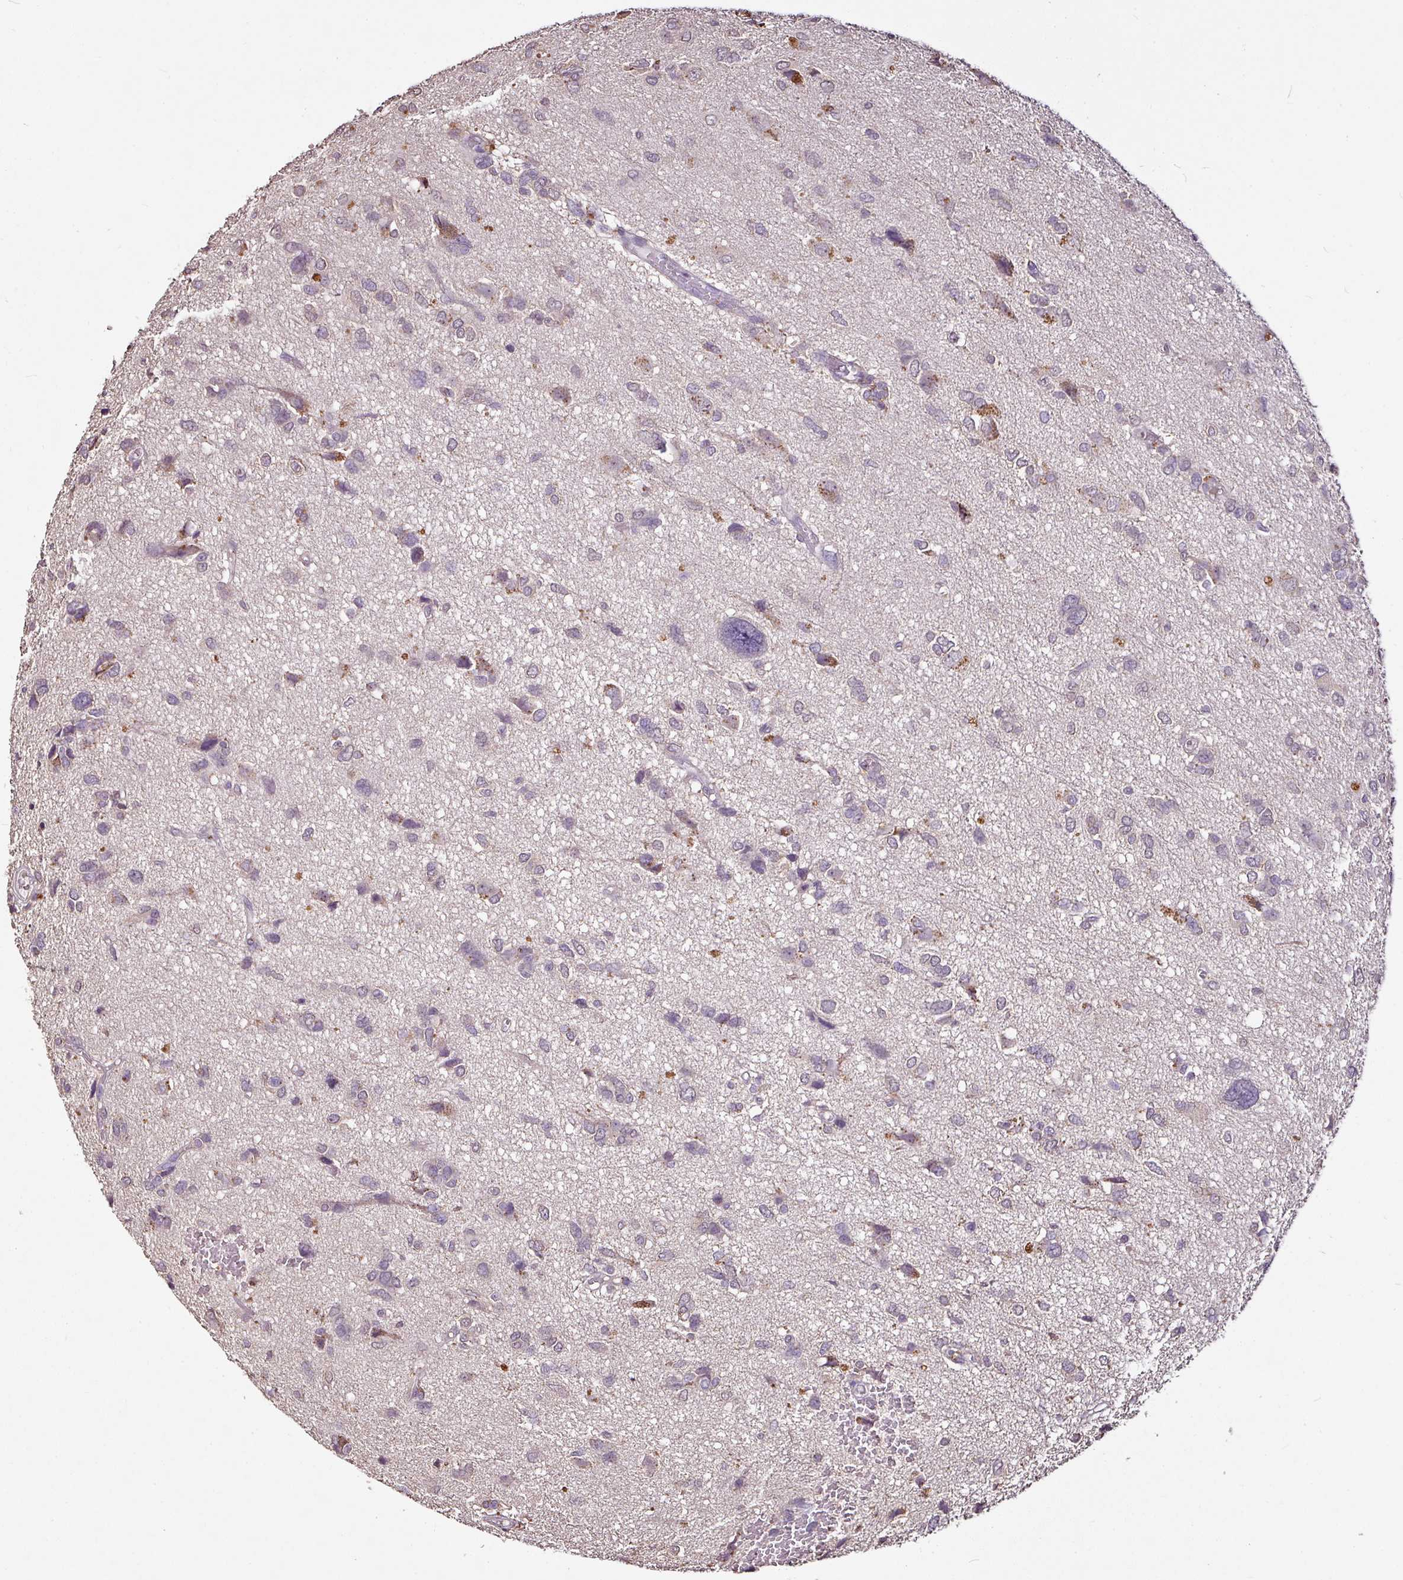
{"staining": {"intensity": "negative", "quantity": "none", "location": "none"}, "tissue": "glioma", "cell_type": "Tumor cells", "image_type": "cancer", "snomed": [{"axis": "morphology", "description": "Glioma, malignant, High grade"}, {"axis": "topography", "description": "Brain"}], "caption": "This is an immunohistochemistry (IHC) micrograph of human malignant high-grade glioma. There is no positivity in tumor cells.", "gene": "RPL38", "patient": {"sex": "female", "age": 59}}